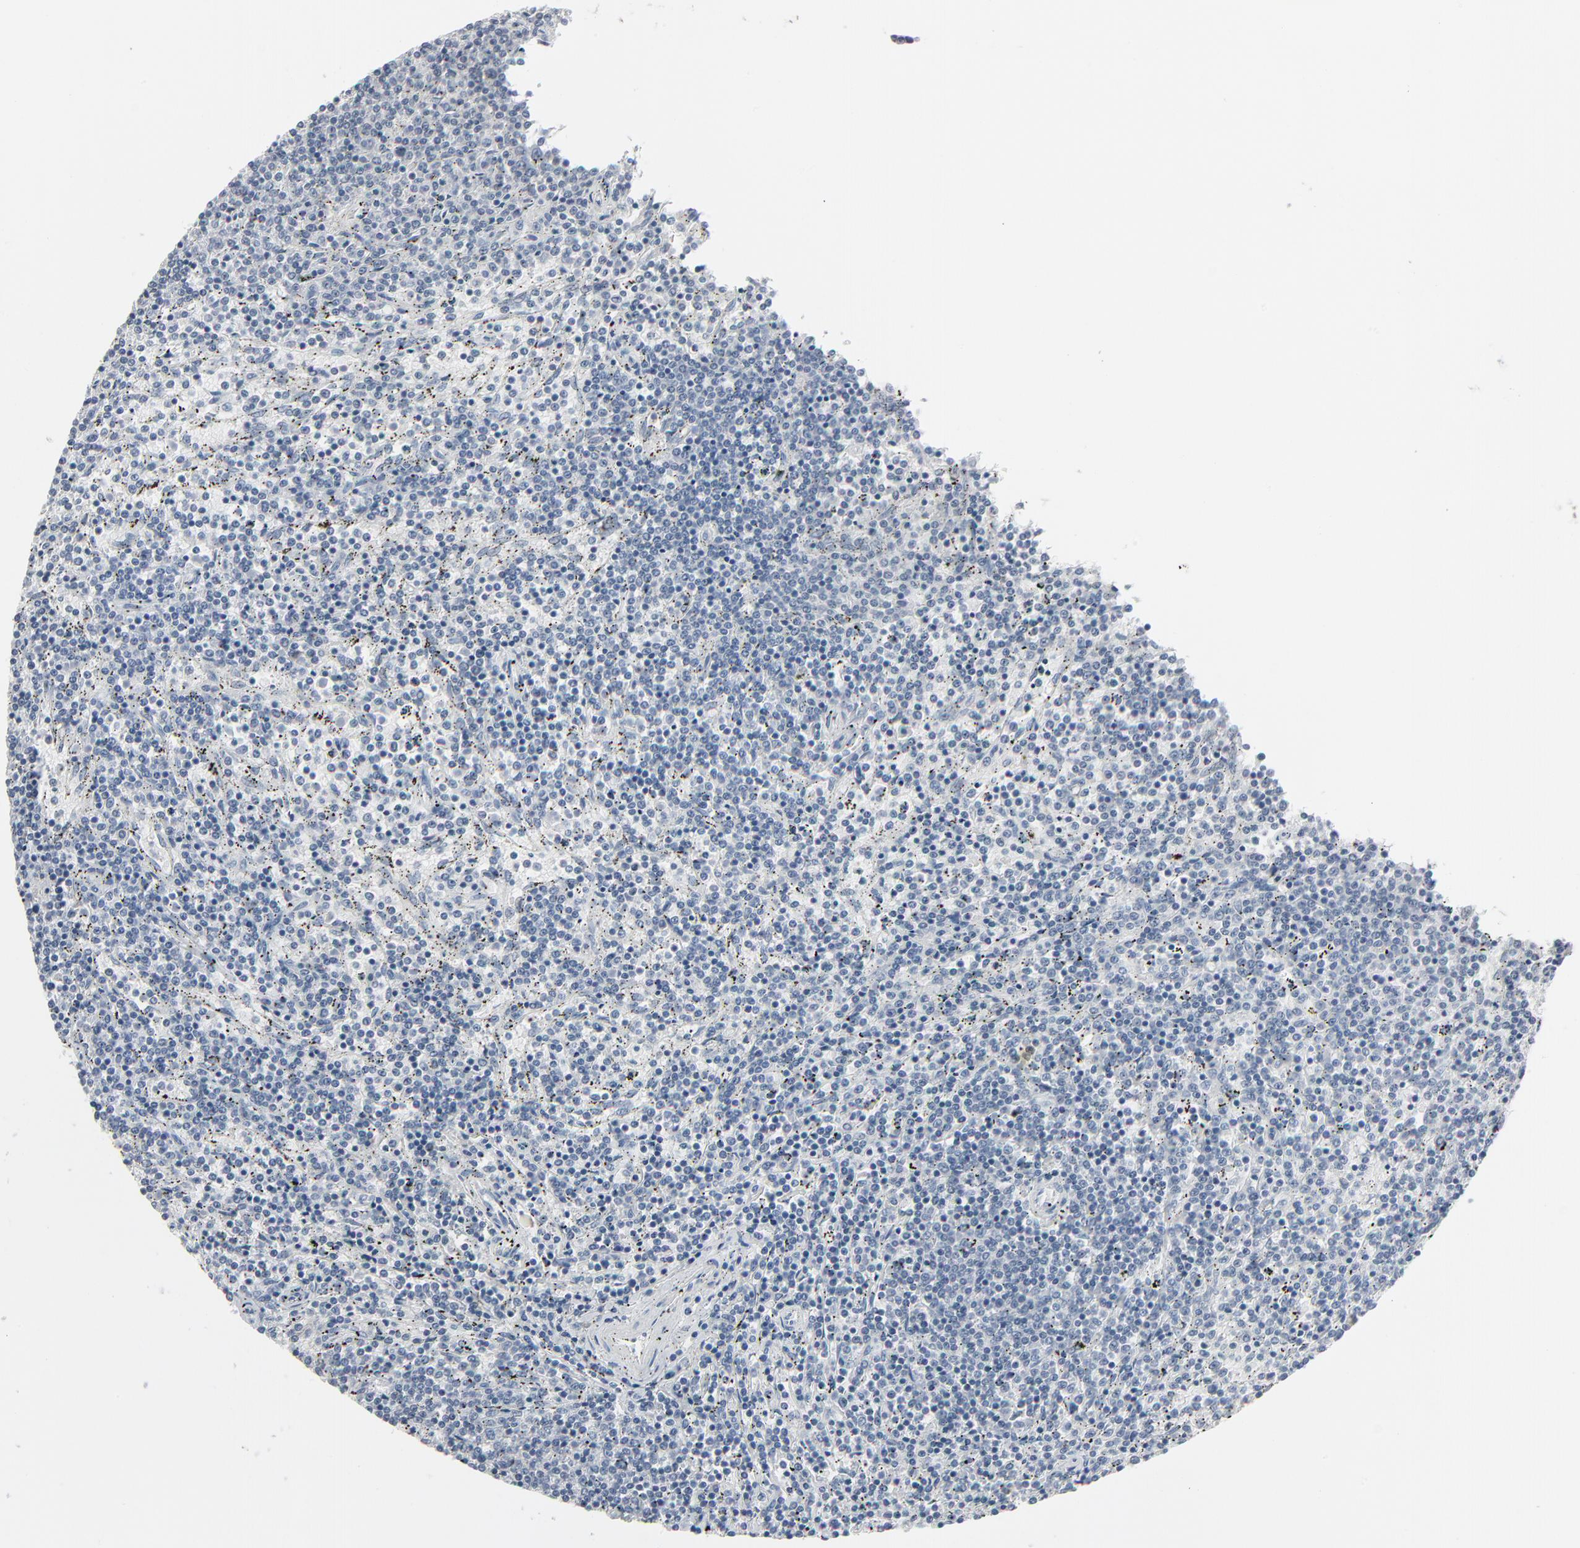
{"staining": {"intensity": "negative", "quantity": "none", "location": "none"}, "tissue": "lymphoma", "cell_type": "Tumor cells", "image_type": "cancer", "snomed": [{"axis": "morphology", "description": "Malignant lymphoma, non-Hodgkin's type, Low grade"}, {"axis": "topography", "description": "Spleen"}], "caption": "An image of human low-grade malignant lymphoma, non-Hodgkin's type is negative for staining in tumor cells. (DAB IHC visualized using brightfield microscopy, high magnification).", "gene": "SAGE1", "patient": {"sex": "female", "age": 50}}